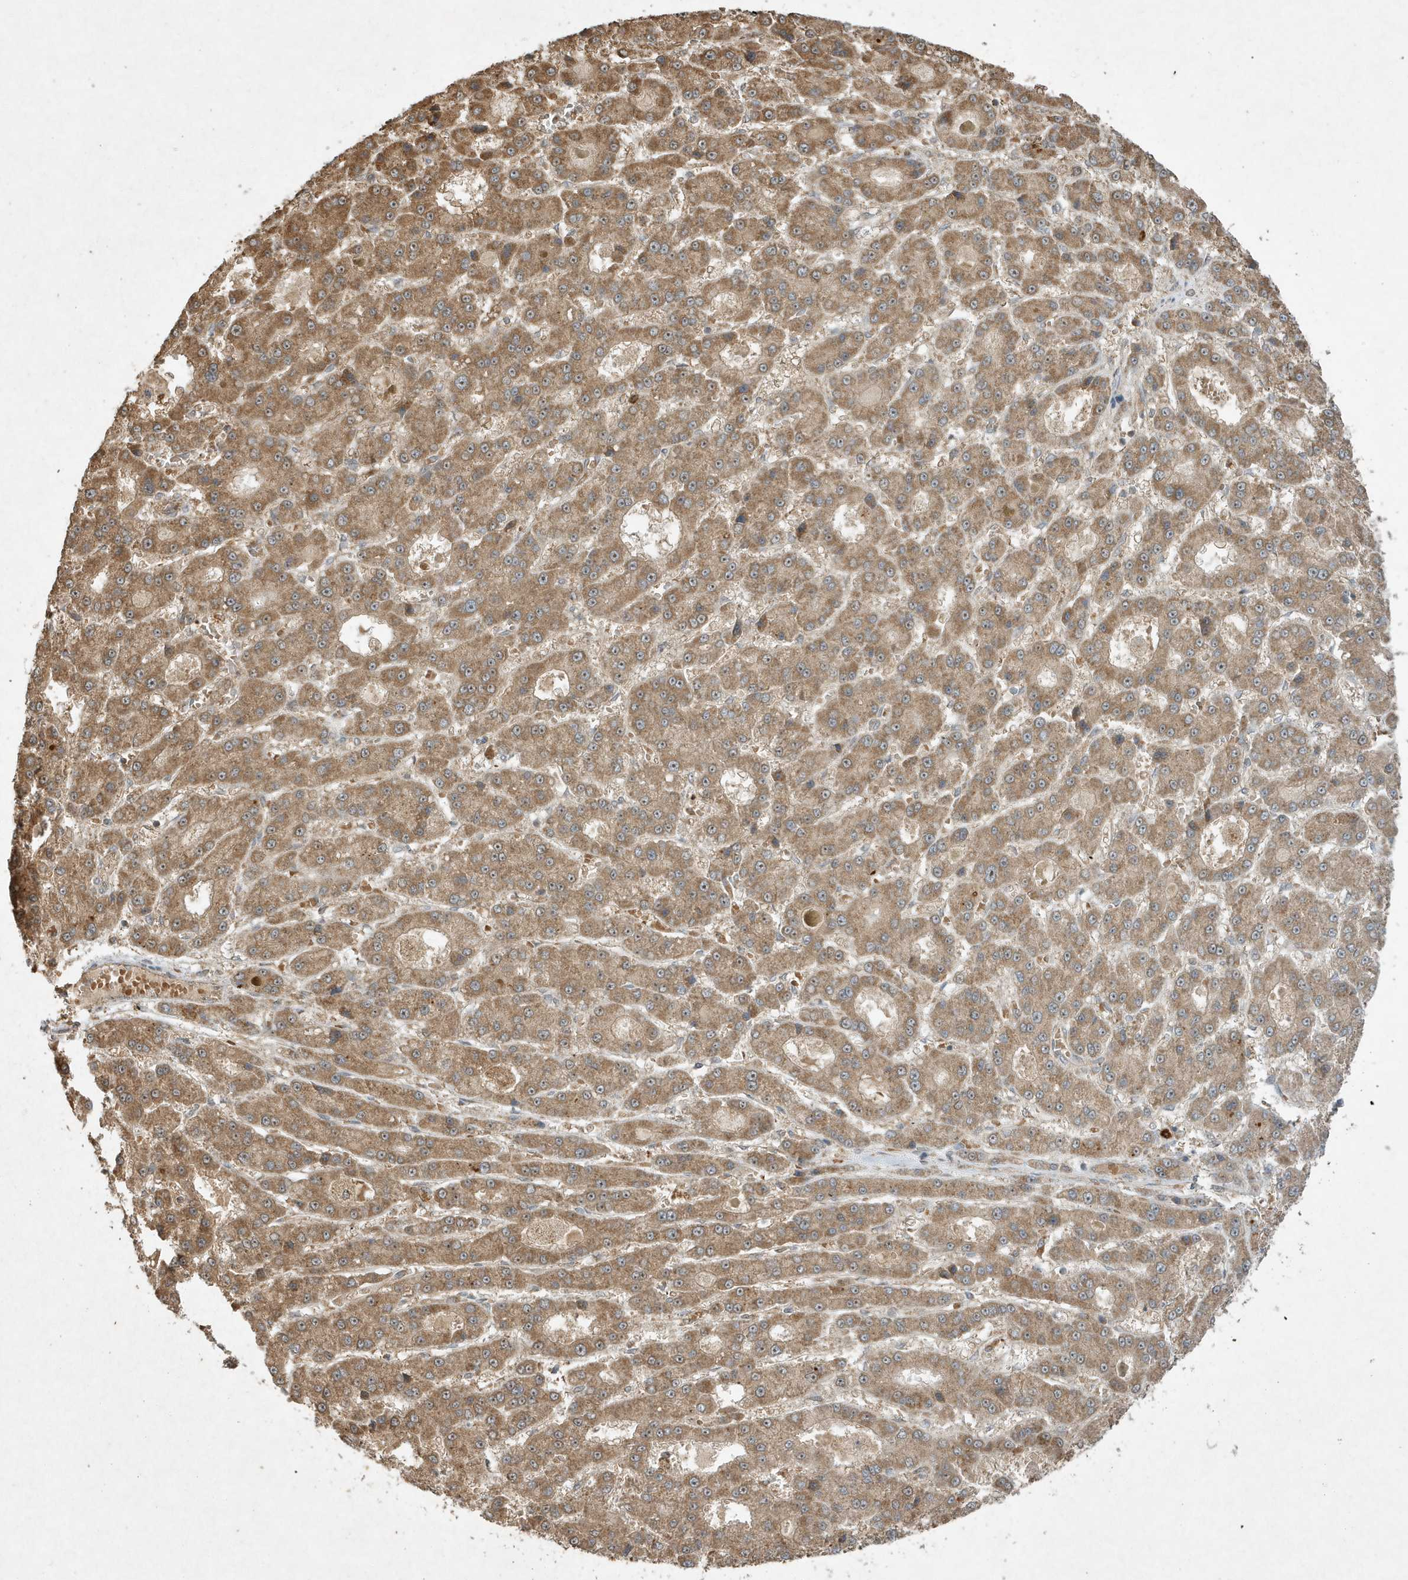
{"staining": {"intensity": "moderate", "quantity": ">75%", "location": "cytoplasmic/membranous"}, "tissue": "liver cancer", "cell_type": "Tumor cells", "image_type": "cancer", "snomed": [{"axis": "morphology", "description": "Carcinoma, Hepatocellular, NOS"}, {"axis": "topography", "description": "Liver"}], "caption": "This photomicrograph reveals IHC staining of human liver cancer (hepatocellular carcinoma), with medium moderate cytoplasmic/membranous staining in about >75% of tumor cells.", "gene": "ABCB9", "patient": {"sex": "male", "age": 70}}